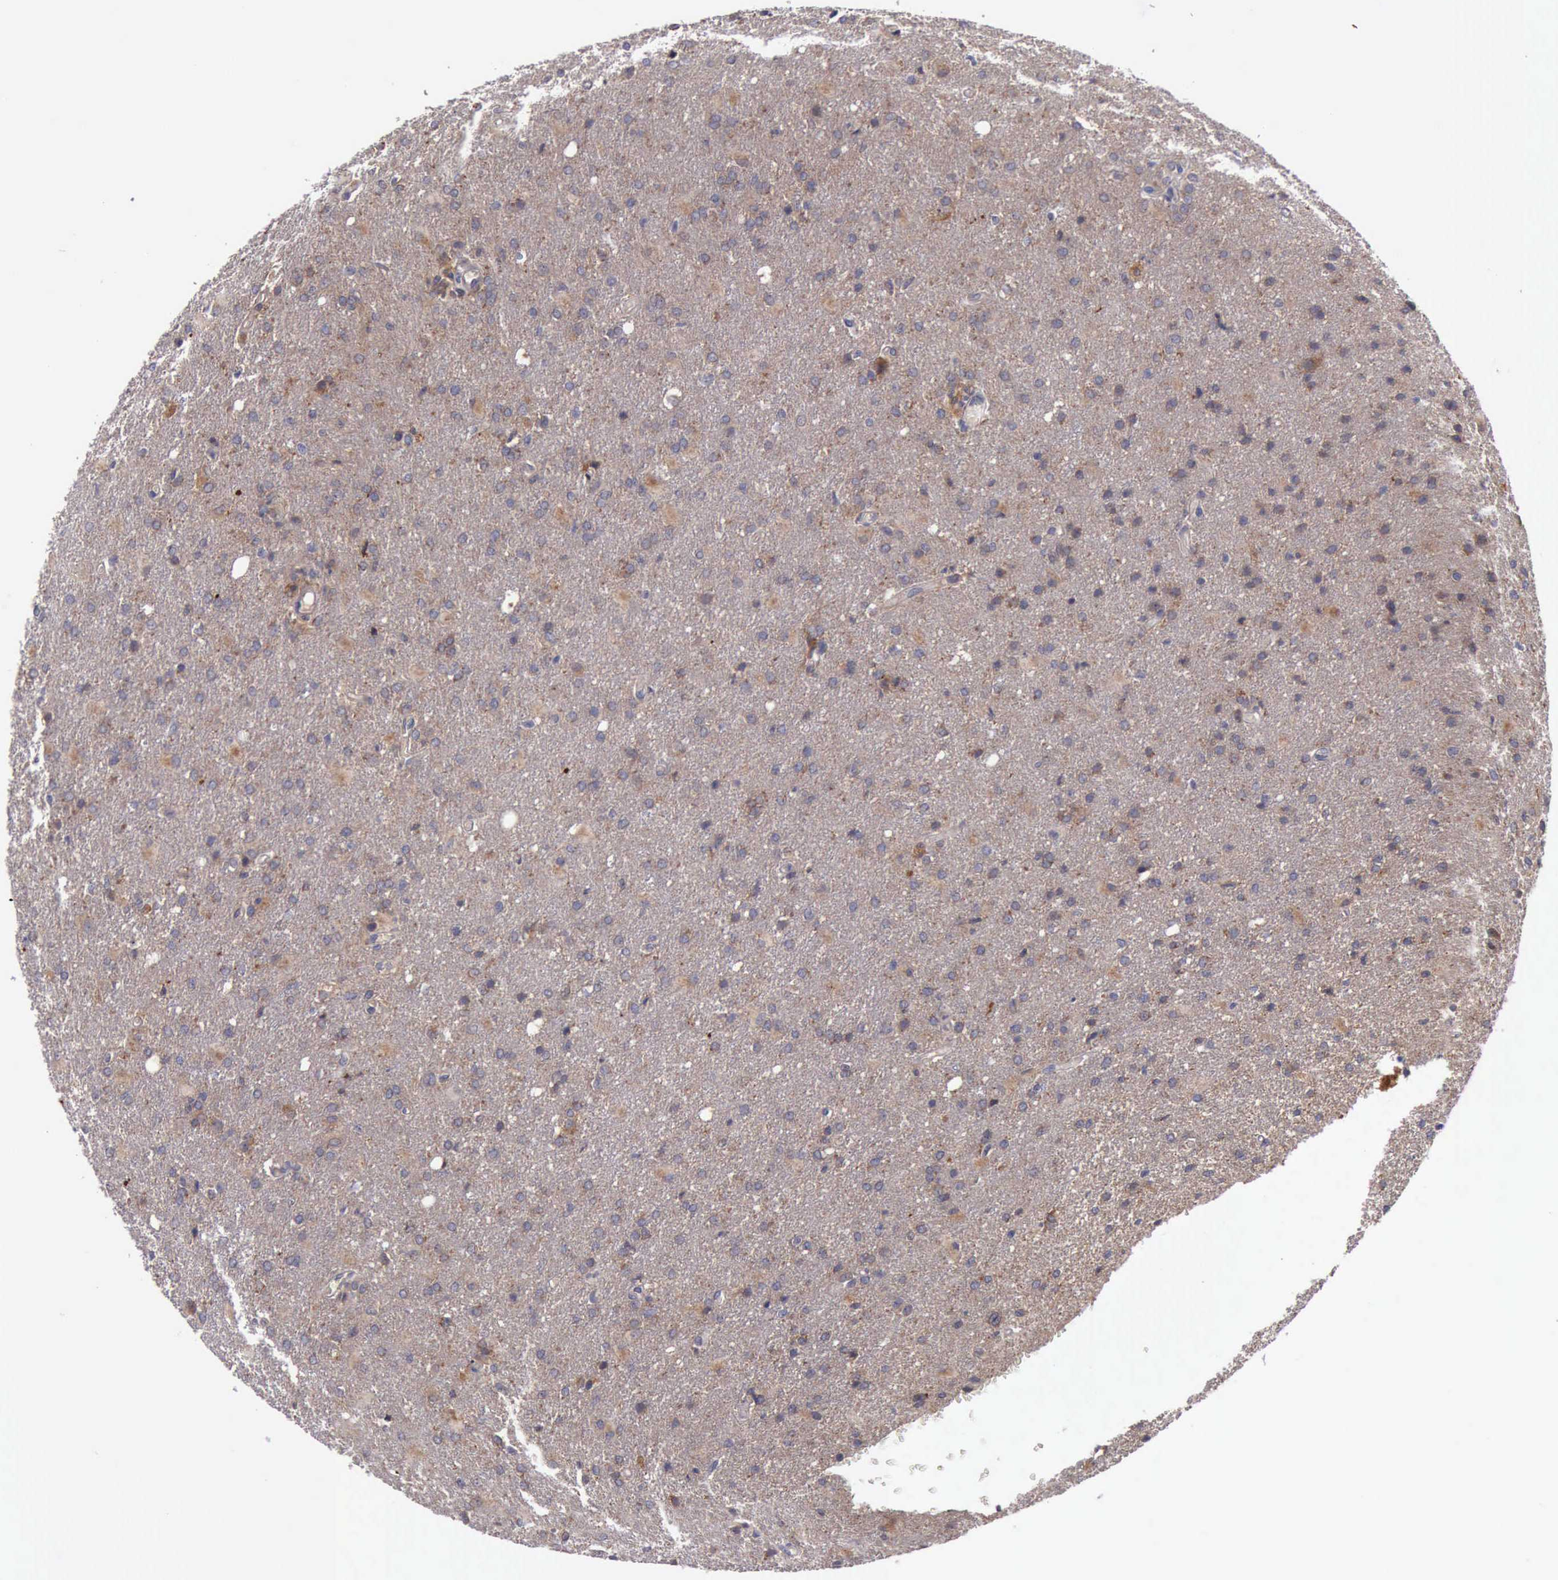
{"staining": {"intensity": "negative", "quantity": "none", "location": "none"}, "tissue": "glioma", "cell_type": "Tumor cells", "image_type": "cancer", "snomed": [{"axis": "morphology", "description": "Glioma, malignant, High grade"}, {"axis": "topography", "description": "Brain"}], "caption": "The IHC micrograph has no significant expression in tumor cells of malignant high-grade glioma tissue. Brightfield microscopy of immunohistochemistry (IHC) stained with DAB (brown) and hematoxylin (blue), captured at high magnification.", "gene": "RAB39B", "patient": {"sex": "male", "age": 68}}